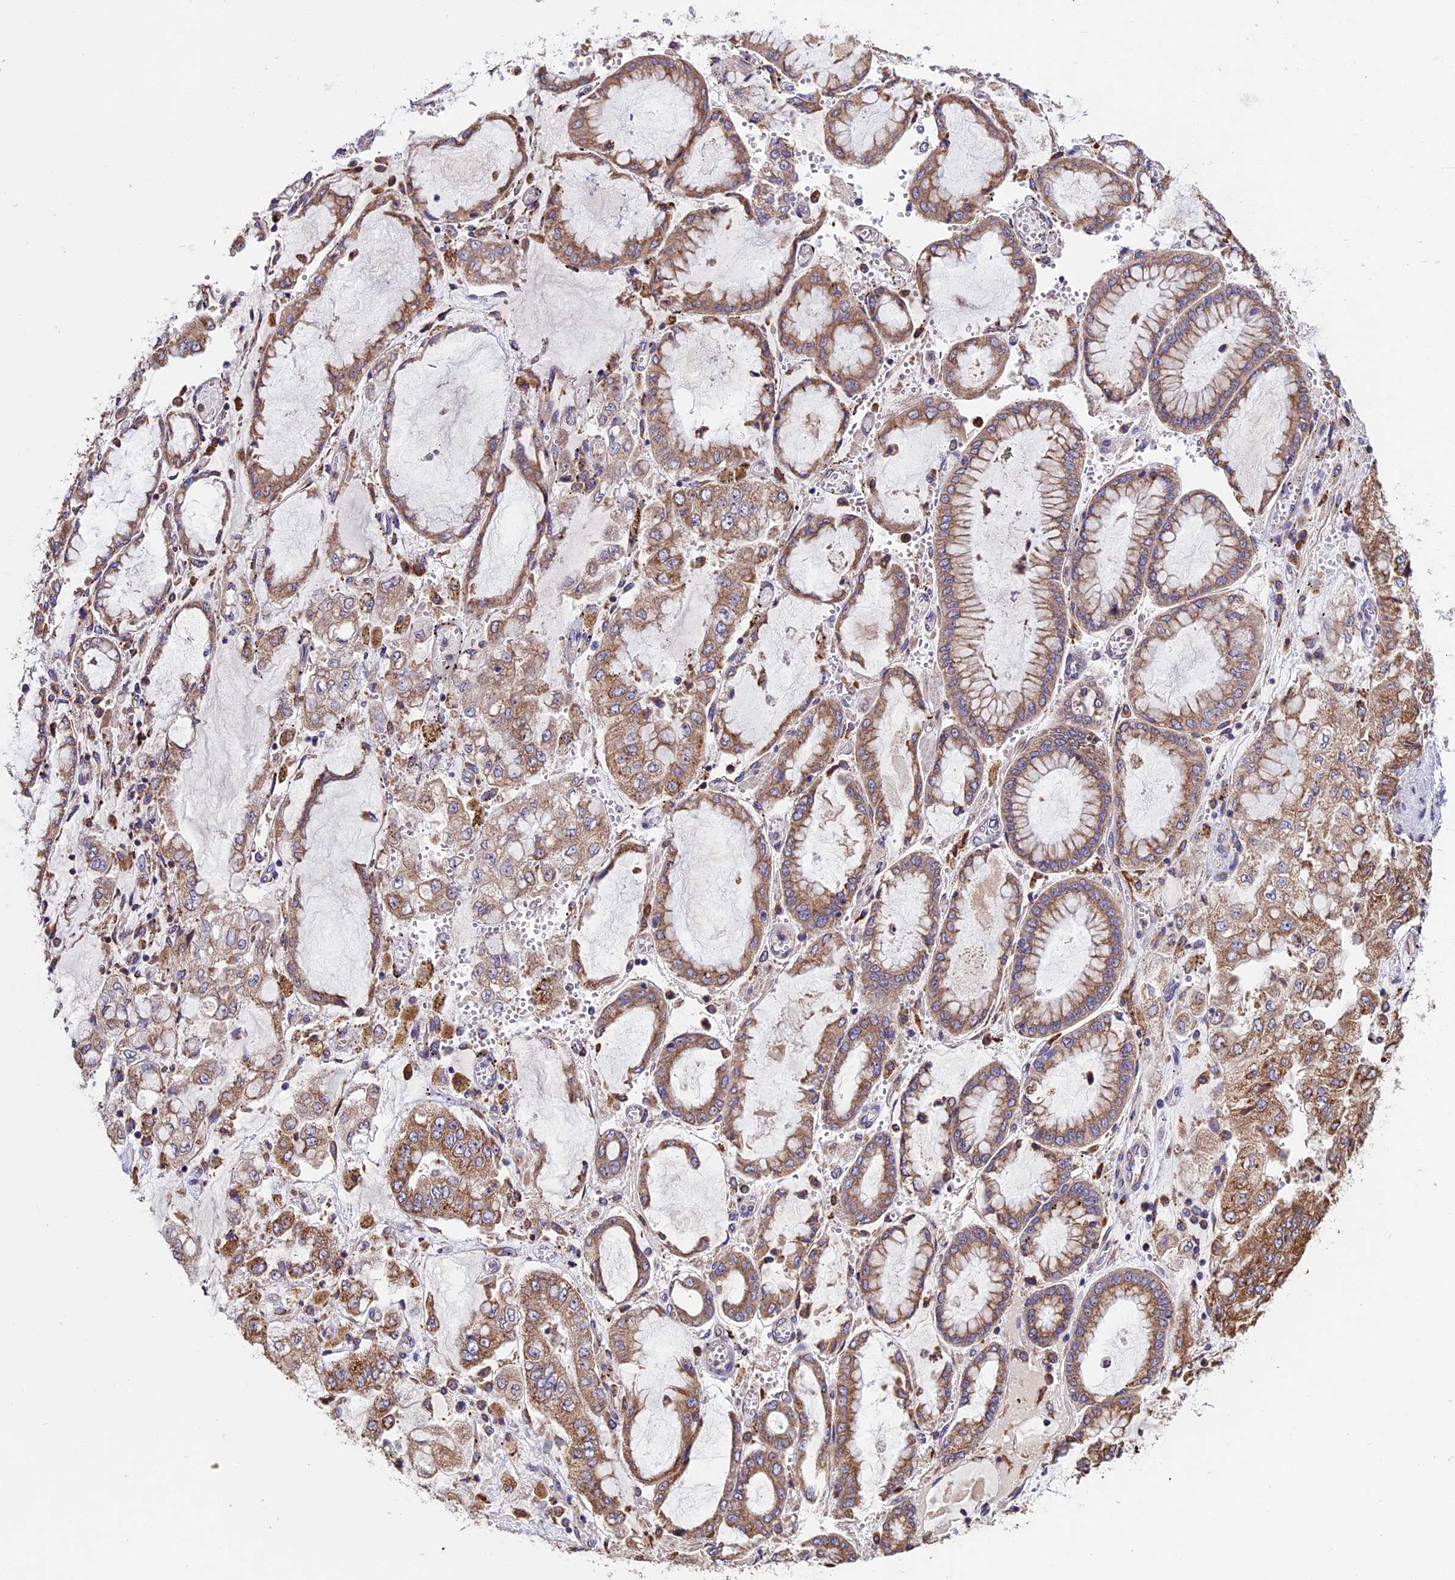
{"staining": {"intensity": "moderate", "quantity": ">75%", "location": "cytoplasmic/membranous"}, "tissue": "stomach cancer", "cell_type": "Tumor cells", "image_type": "cancer", "snomed": [{"axis": "morphology", "description": "Adenocarcinoma, NOS"}, {"axis": "topography", "description": "Stomach"}], "caption": "An image of adenocarcinoma (stomach) stained for a protein exhibits moderate cytoplasmic/membranous brown staining in tumor cells.", "gene": "BTBD3", "patient": {"sex": "male", "age": 76}}